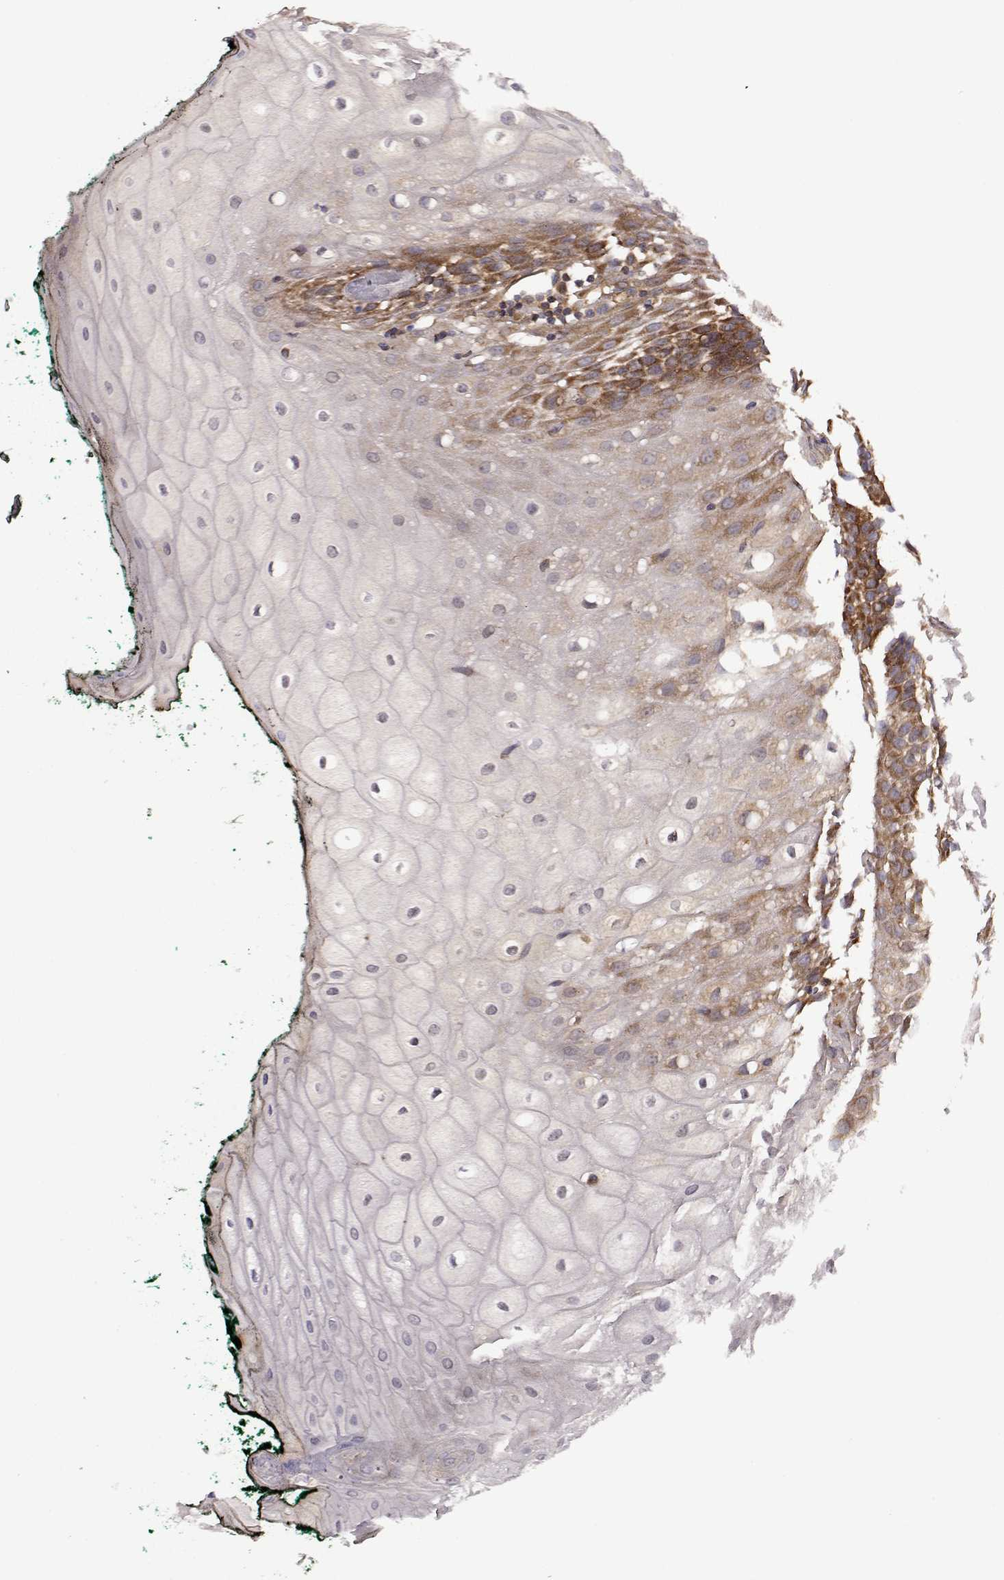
{"staining": {"intensity": "strong", "quantity": "25%-75%", "location": "cytoplasmic/membranous"}, "tissue": "oral mucosa", "cell_type": "Squamous epithelial cells", "image_type": "normal", "snomed": [{"axis": "morphology", "description": "Normal tissue, NOS"}, {"axis": "topography", "description": "Oral tissue"}, {"axis": "topography", "description": "Head-Neck"}], "caption": "Immunohistochemistry (IHC) (DAB) staining of benign human oral mucosa displays strong cytoplasmic/membranous protein staining in about 25%-75% of squamous epithelial cells. (brown staining indicates protein expression, while blue staining denotes nuclei).", "gene": "URI1", "patient": {"sex": "female", "age": 68}}